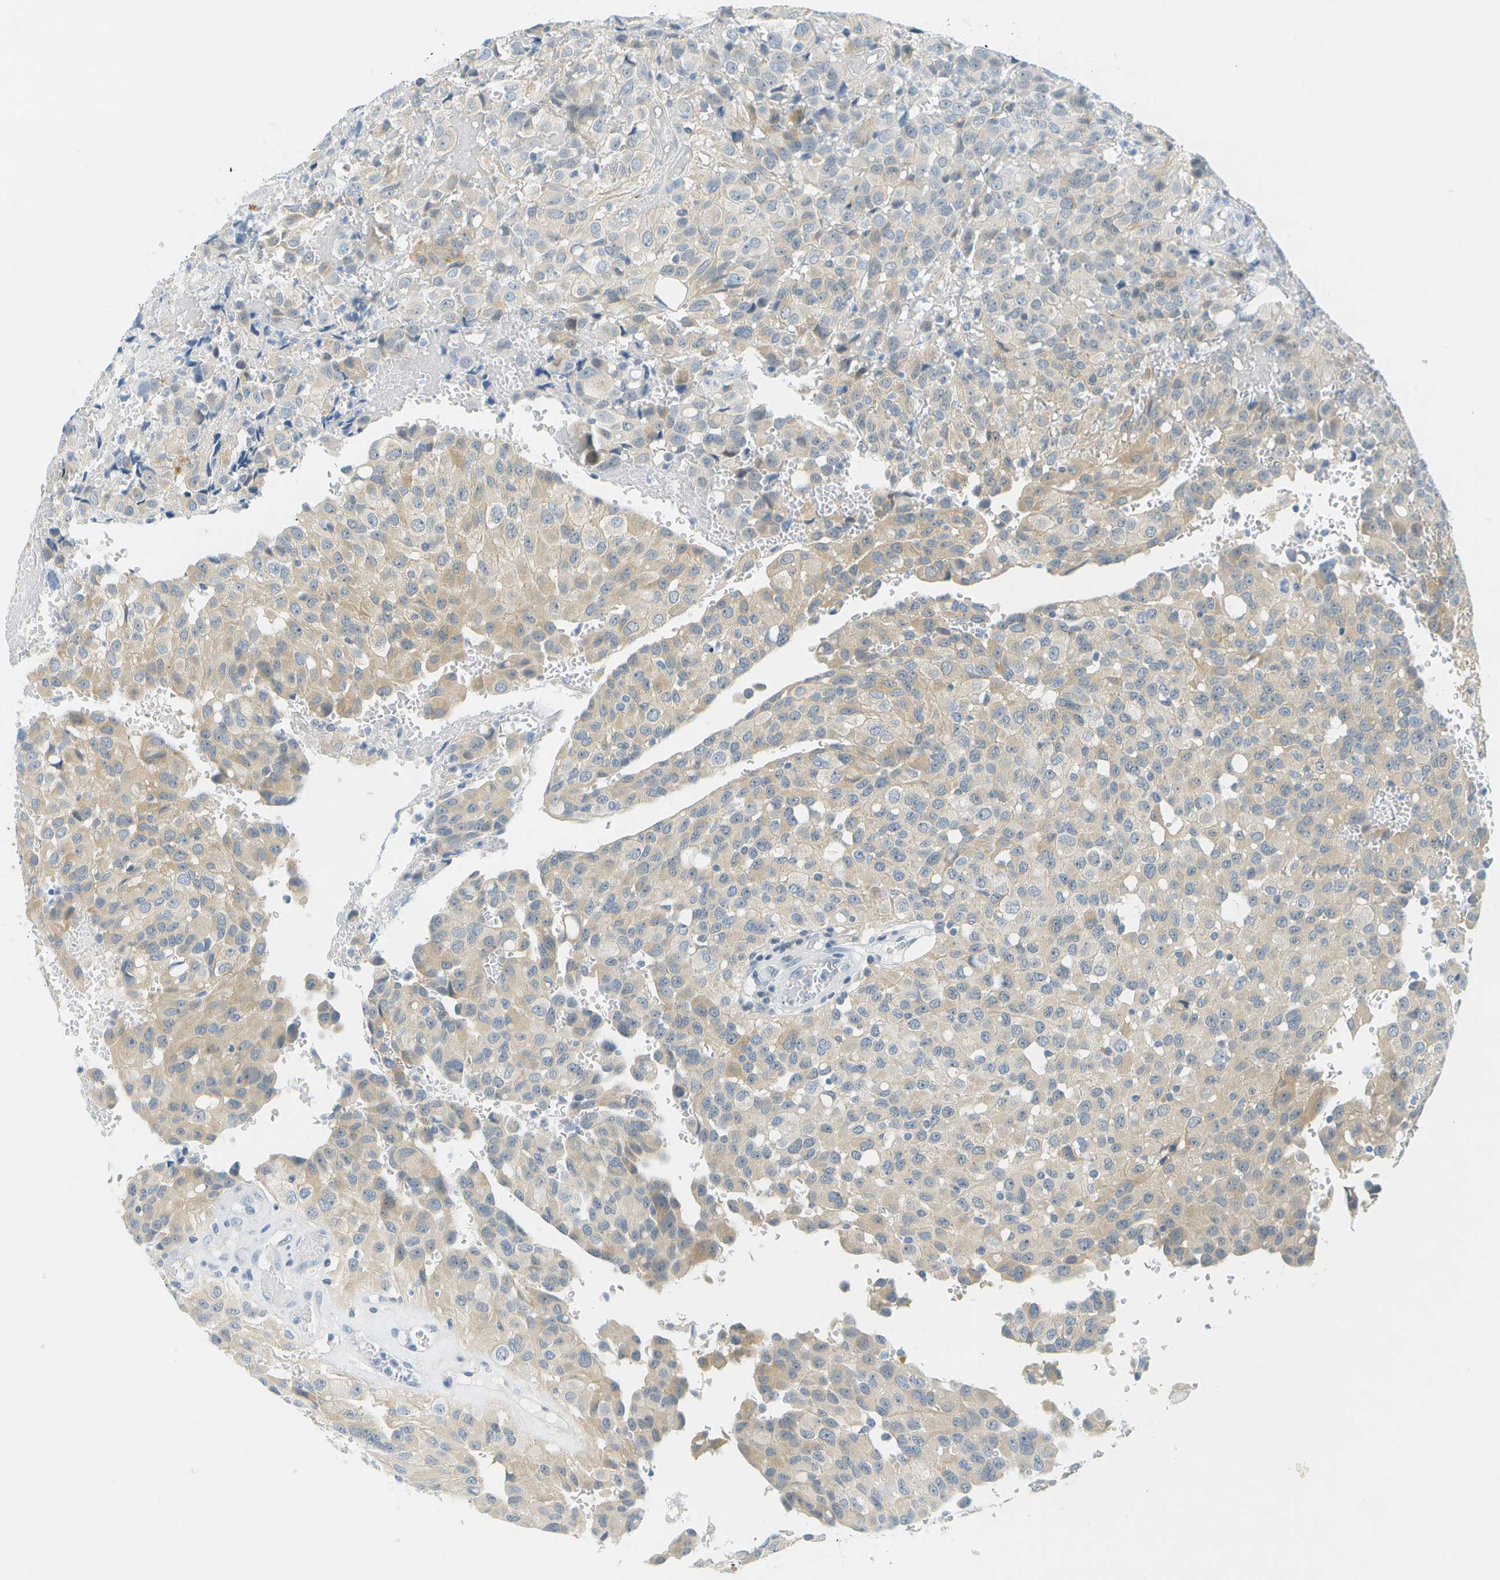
{"staining": {"intensity": "weak", "quantity": "25%-75%", "location": "cytoplasmic/membranous"}, "tissue": "glioma", "cell_type": "Tumor cells", "image_type": "cancer", "snomed": [{"axis": "morphology", "description": "Glioma, malignant, High grade"}, {"axis": "topography", "description": "Brain"}], "caption": "Immunohistochemistry image of human glioma stained for a protein (brown), which shows low levels of weak cytoplasmic/membranous staining in approximately 25%-75% of tumor cells.", "gene": "SMYD5", "patient": {"sex": "male", "age": 32}}